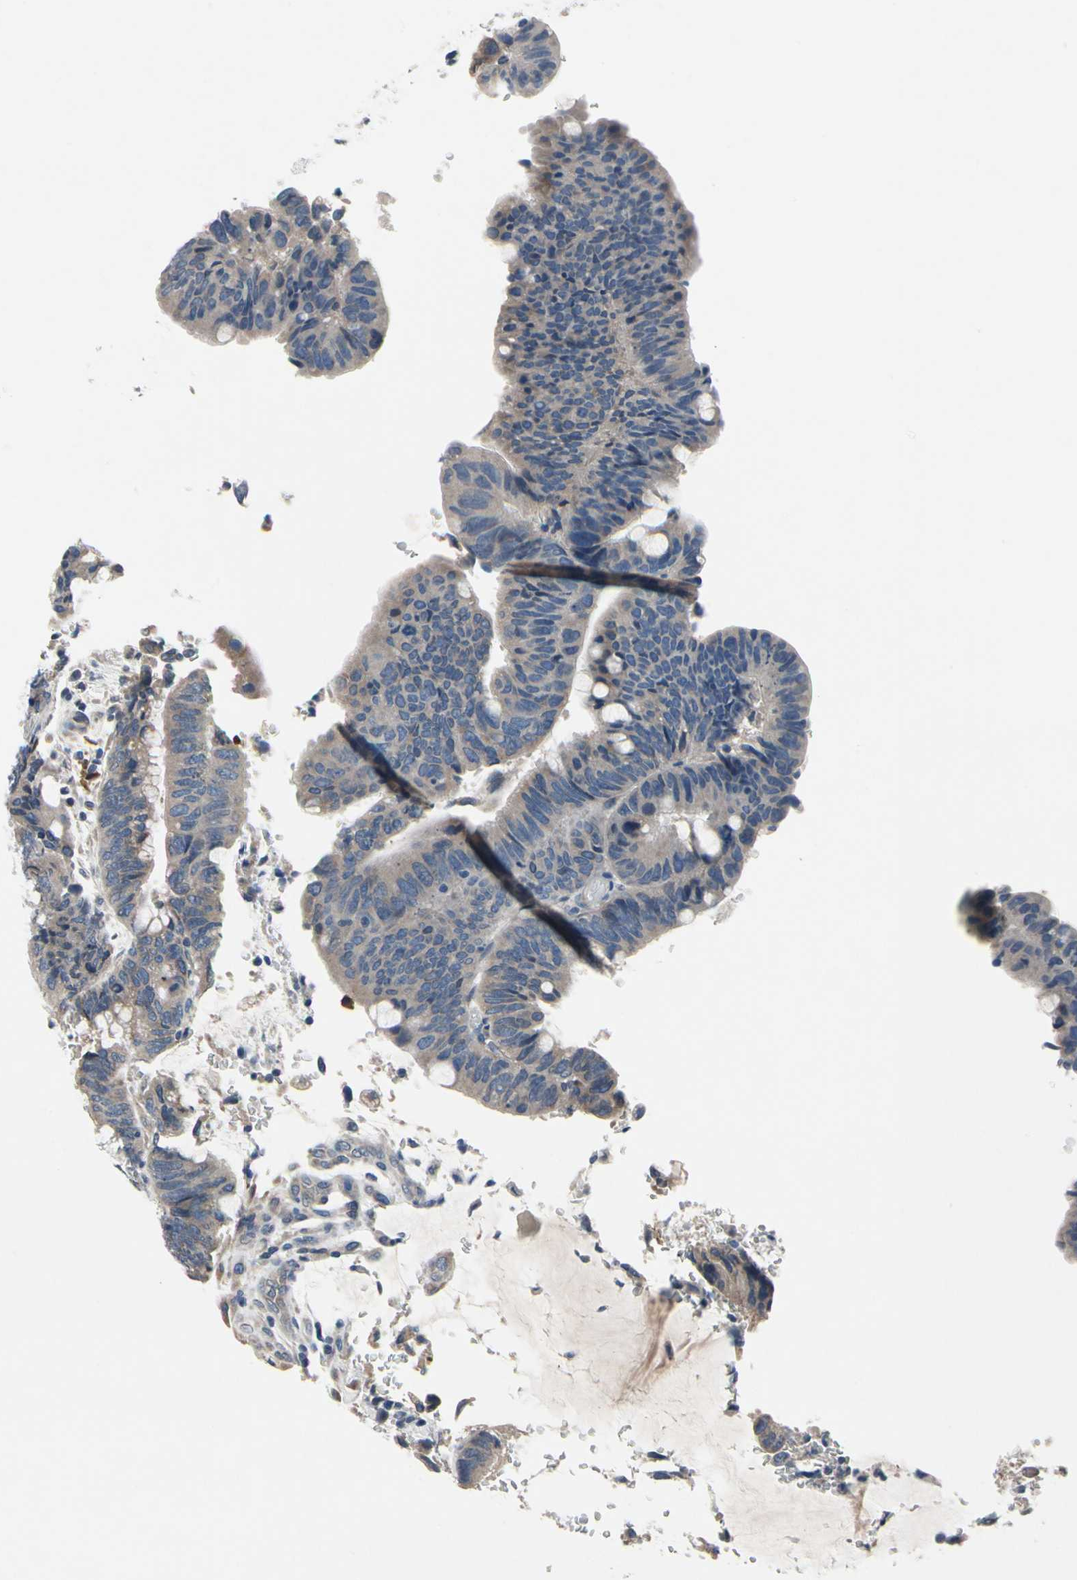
{"staining": {"intensity": "negative", "quantity": "none", "location": "none"}, "tissue": "colorectal cancer", "cell_type": "Tumor cells", "image_type": "cancer", "snomed": [{"axis": "morphology", "description": "Normal tissue, NOS"}, {"axis": "morphology", "description": "Adenocarcinoma, NOS"}, {"axis": "topography", "description": "Rectum"}, {"axis": "topography", "description": "Peripheral nerve tissue"}], "caption": "Colorectal adenocarcinoma was stained to show a protein in brown. There is no significant positivity in tumor cells.", "gene": "SELENOK", "patient": {"sex": "male", "age": 92}}